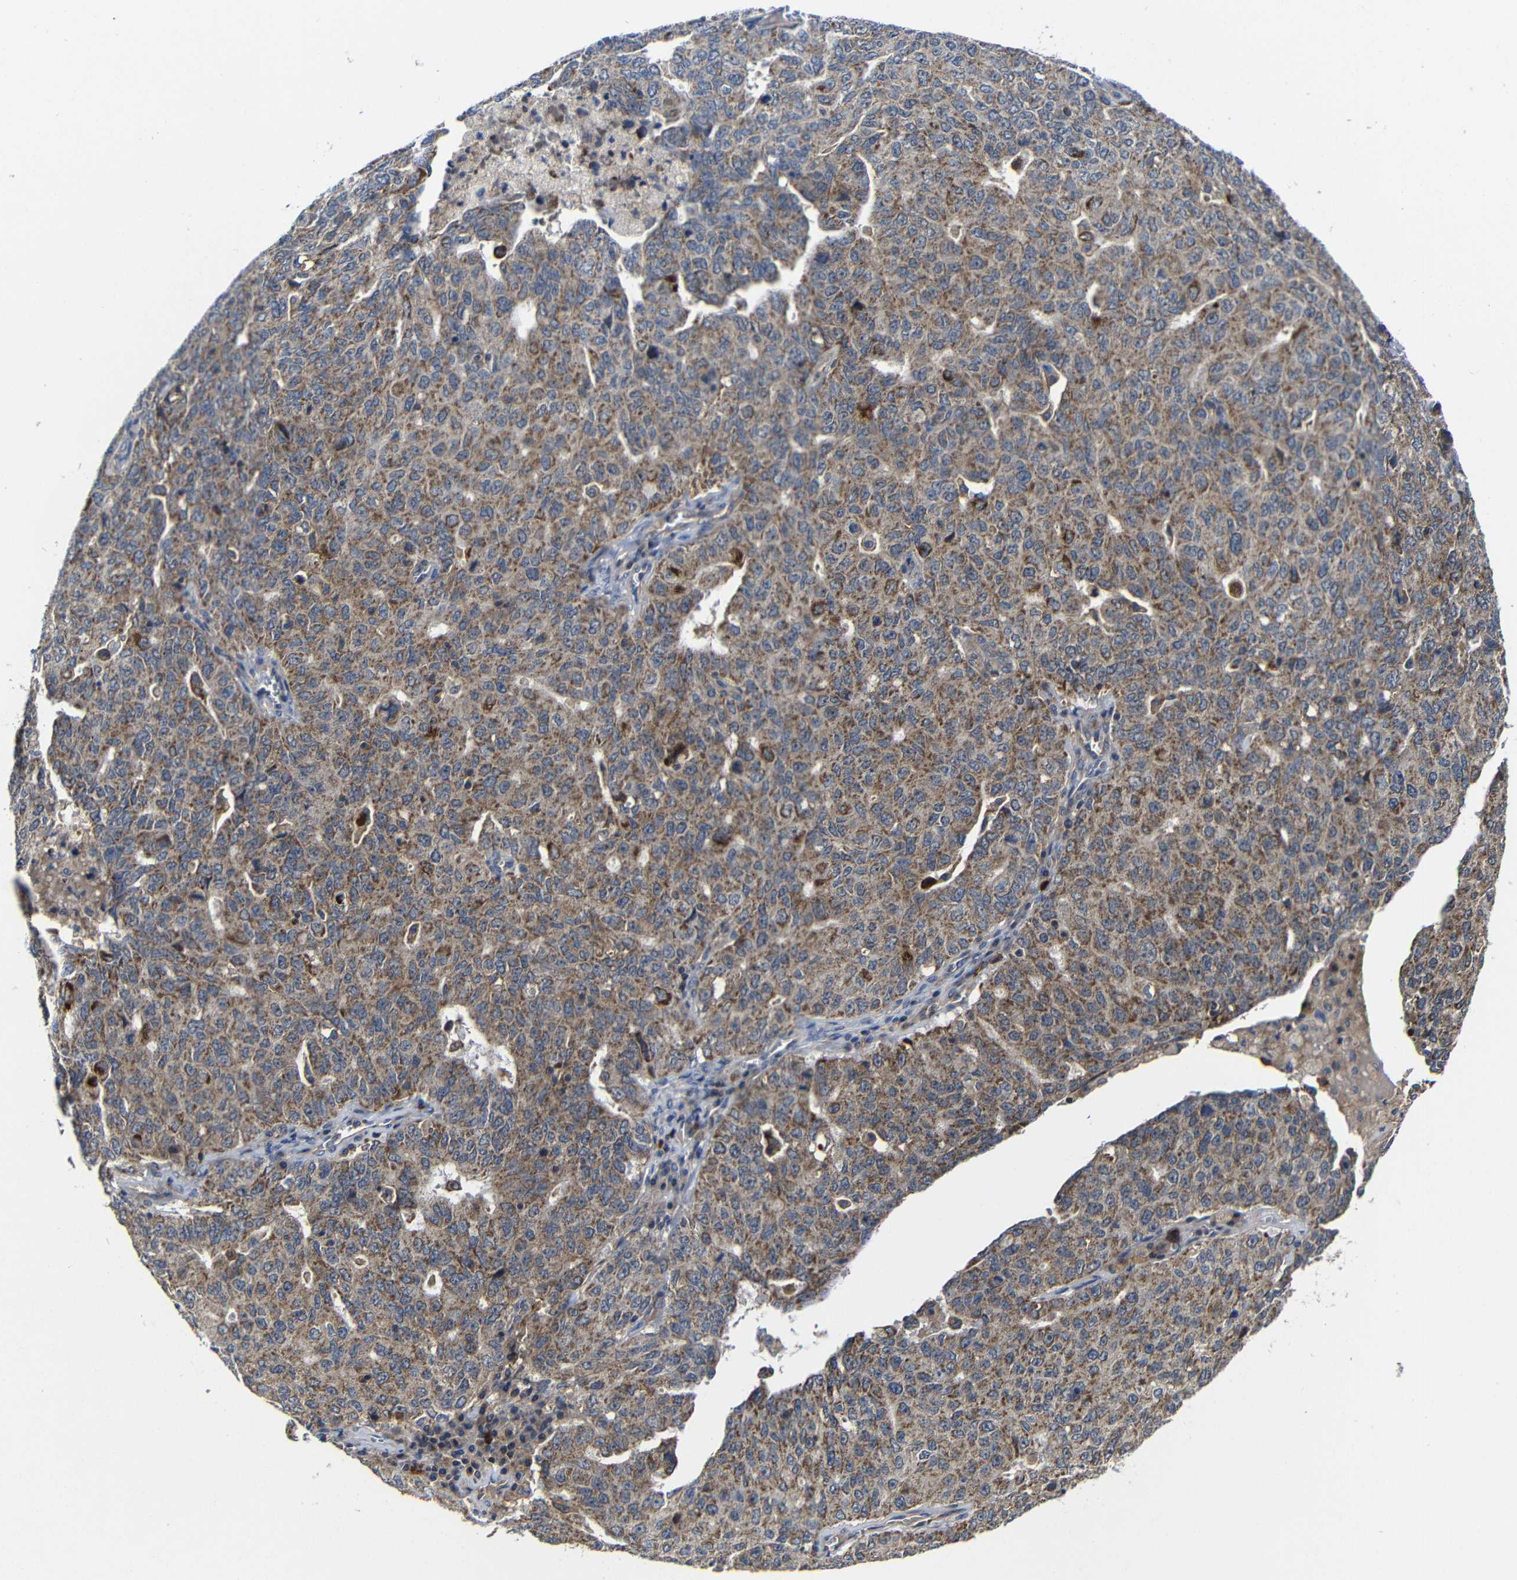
{"staining": {"intensity": "moderate", "quantity": ">75%", "location": "cytoplasmic/membranous"}, "tissue": "ovarian cancer", "cell_type": "Tumor cells", "image_type": "cancer", "snomed": [{"axis": "morphology", "description": "Carcinoma, endometroid"}, {"axis": "topography", "description": "Ovary"}], "caption": "Ovarian cancer tissue demonstrates moderate cytoplasmic/membranous expression in approximately >75% of tumor cells Nuclei are stained in blue.", "gene": "LPAR5", "patient": {"sex": "female", "age": 62}}